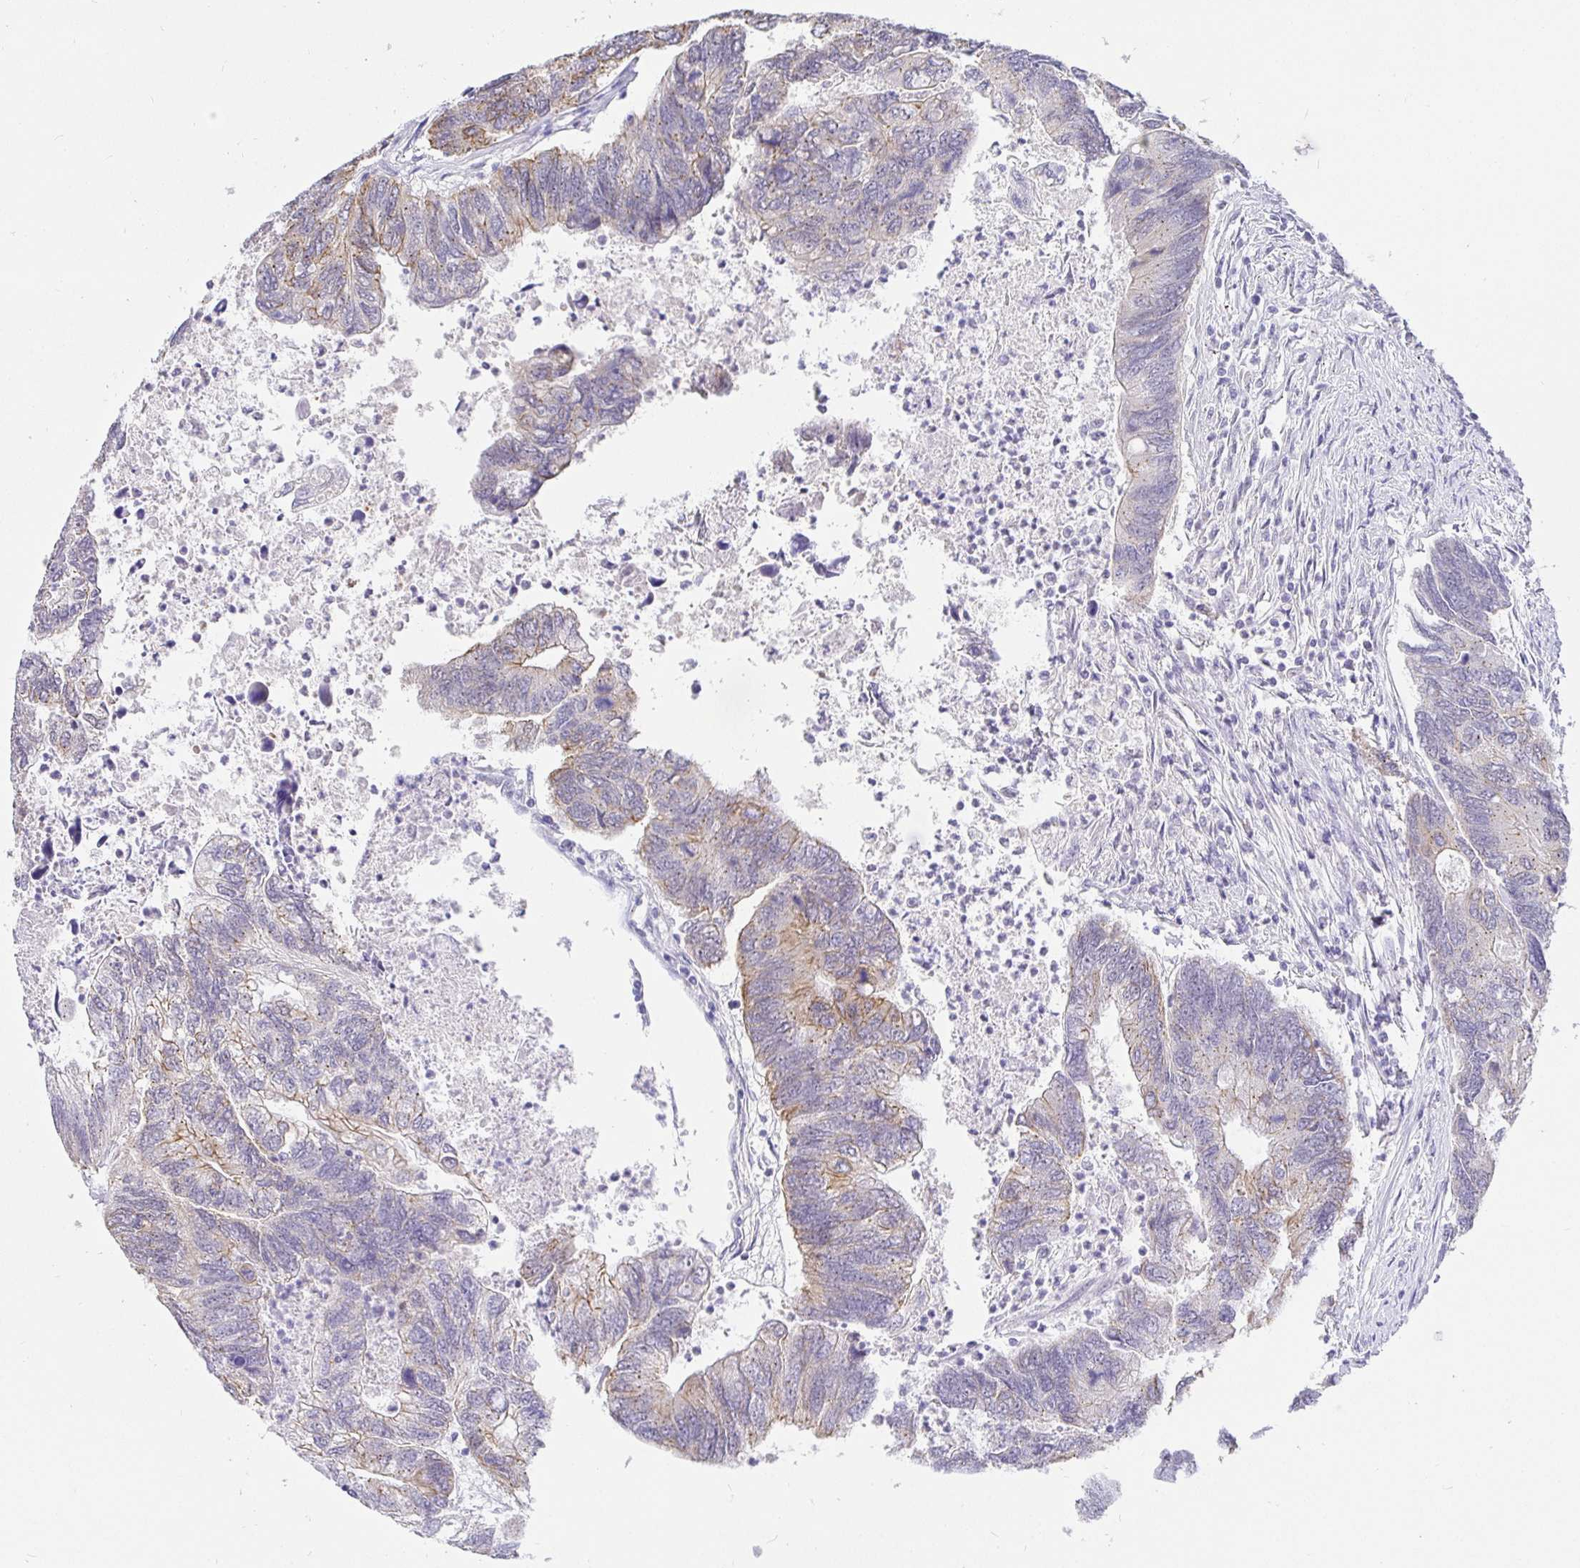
{"staining": {"intensity": "weak", "quantity": "25%-75%", "location": "cytoplasmic/membranous"}, "tissue": "colorectal cancer", "cell_type": "Tumor cells", "image_type": "cancer", "snomed": [{"axis": "morphology", "description": "Adenocarcinoma, NOS"}, {"axis": "topography", "description": "Colon"}], "caption": "A low amount of weak cytoplasmic/membranous positivity is appreciated in about 25%-75% of tumor cells in adenocarcinoma (colorectal) tissue.", "gene": "EZHIP", "patient": {"sex": "female", "age": 67}}